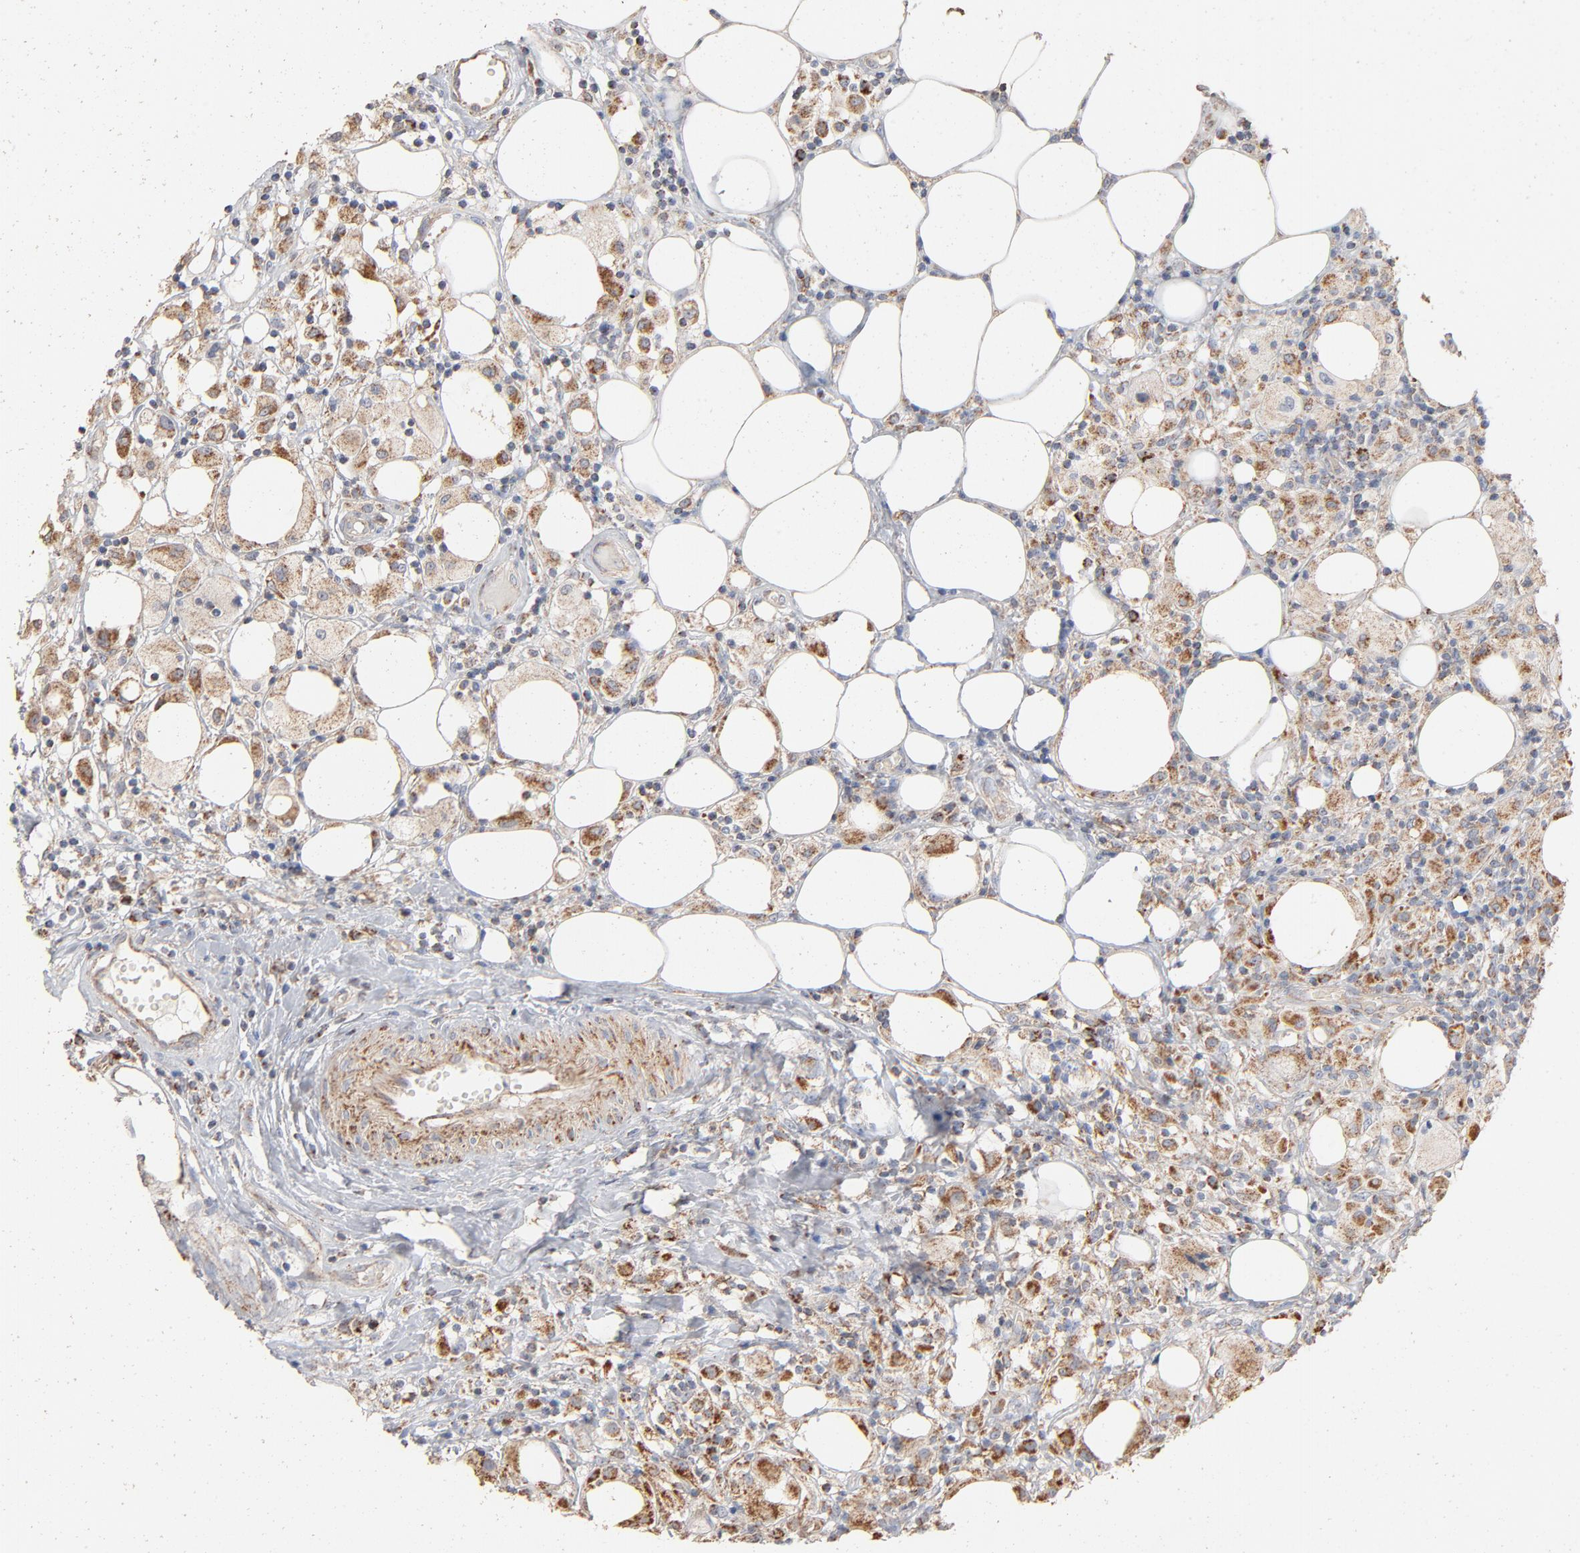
{"staining": {"intensity": "moderate", "quantity": ">75%", "location": "cytoplasmic/membranous"}, "tissue": "thyroid cancer", "cell_type": "Tumor cells", "image_type": "cancer", "snomed": [{"axis": "morphology", "description": "Carcinoma, NOS"}, {"axis": "topography", "description": "Thyroid gland"}], "caption": "The photomicrograph shows staining of carcinoma (thyroid), revealing moderate cytoplasmic/membranous protein positivity (brown color) within tumor cells.", "gene": "UQCRC1", "patient": {"sex": "female", "age": 77}}